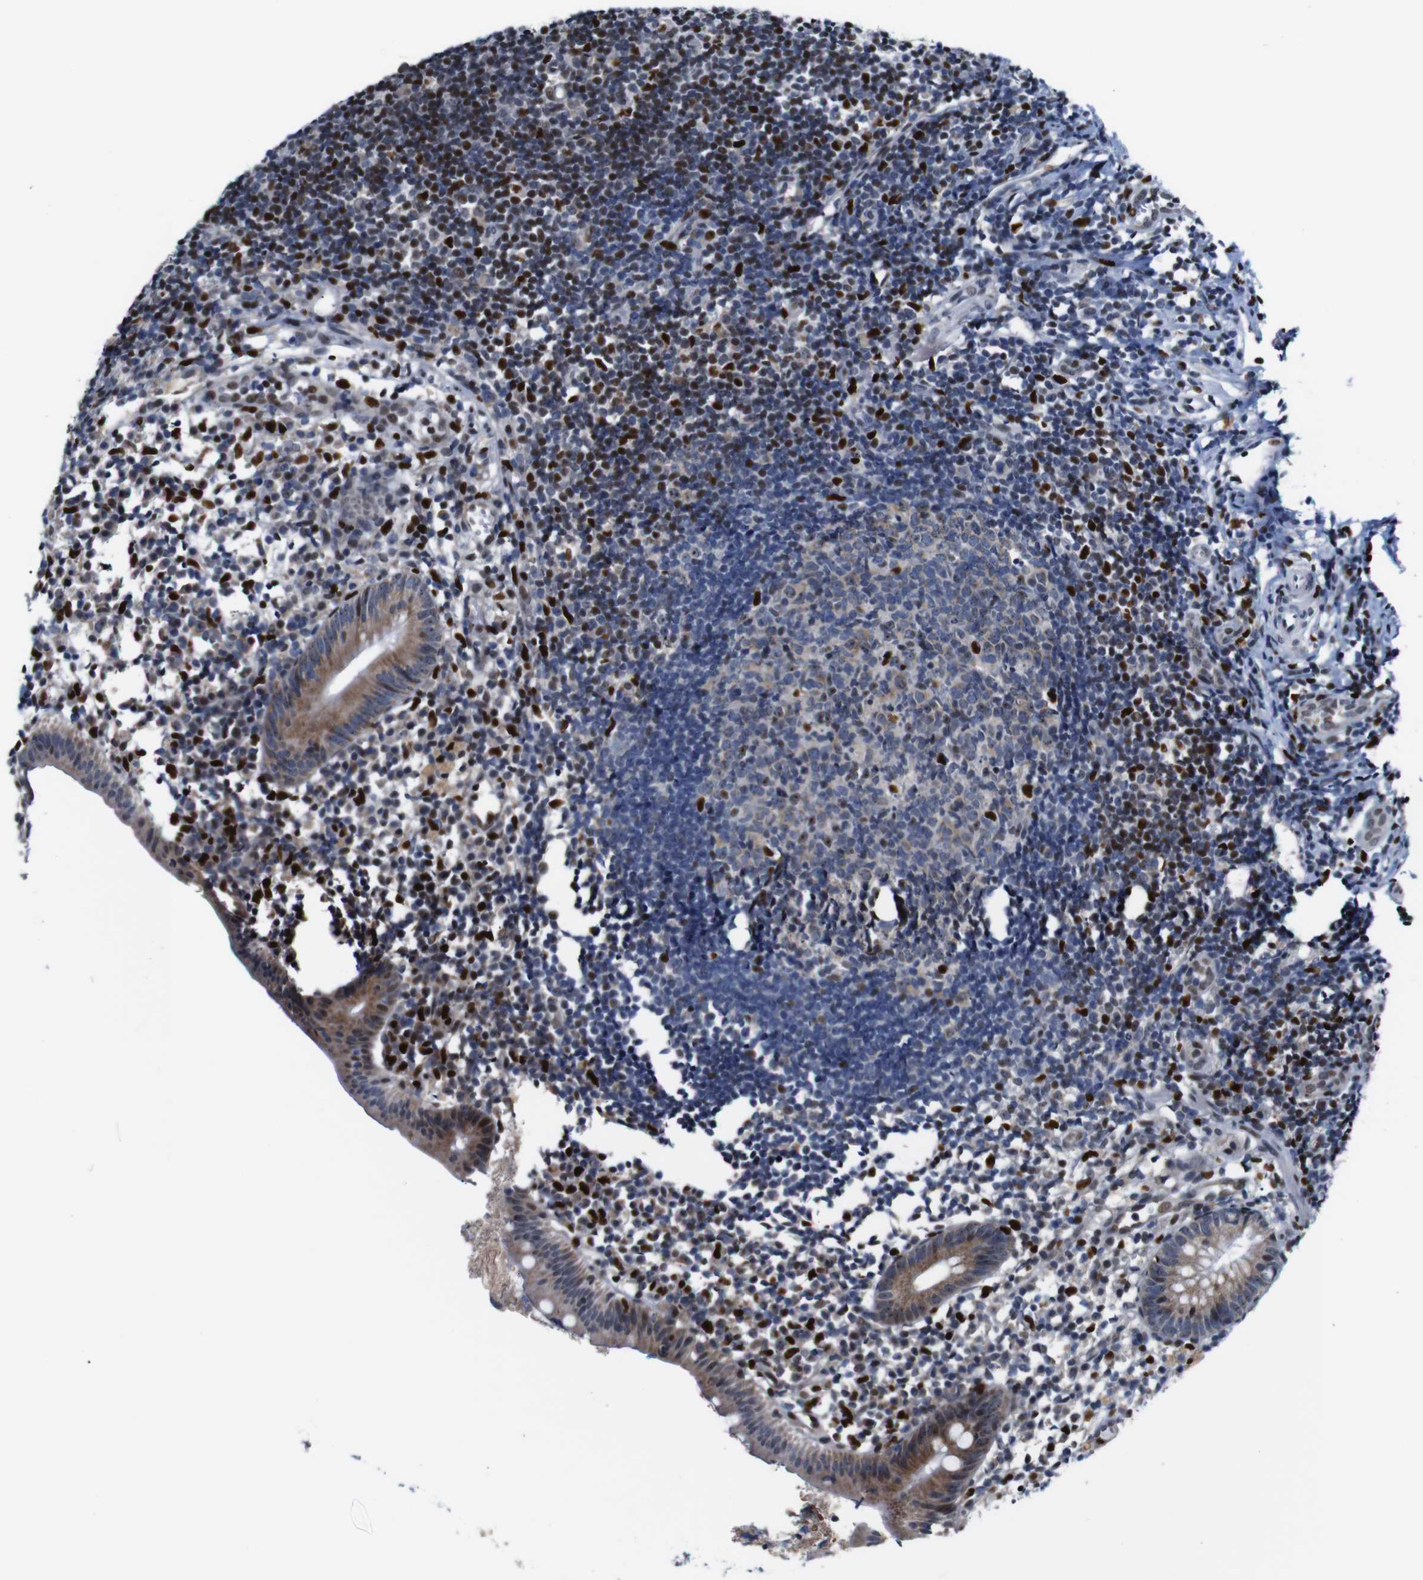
{"staining": {"intensity": "moderate", "quantity": "25%-75%", "location": "cytoplasmic/membranous"}, "tissue": "appendix", "cell_type": "Glandular cells", "image_type": "normal", "snomed": [{"axis": "morphology", "description": "Normal tissue, NOS"}, {"axis": "topography", "description": "Appendix"}], "caption": "Protein staining exhibits moderate cytoplasmic/membranous expression in about 25%-75% of glandular cells in normal appendix.", "gene": "GATA6", "patient": {"sex": "female", "age": 20}}